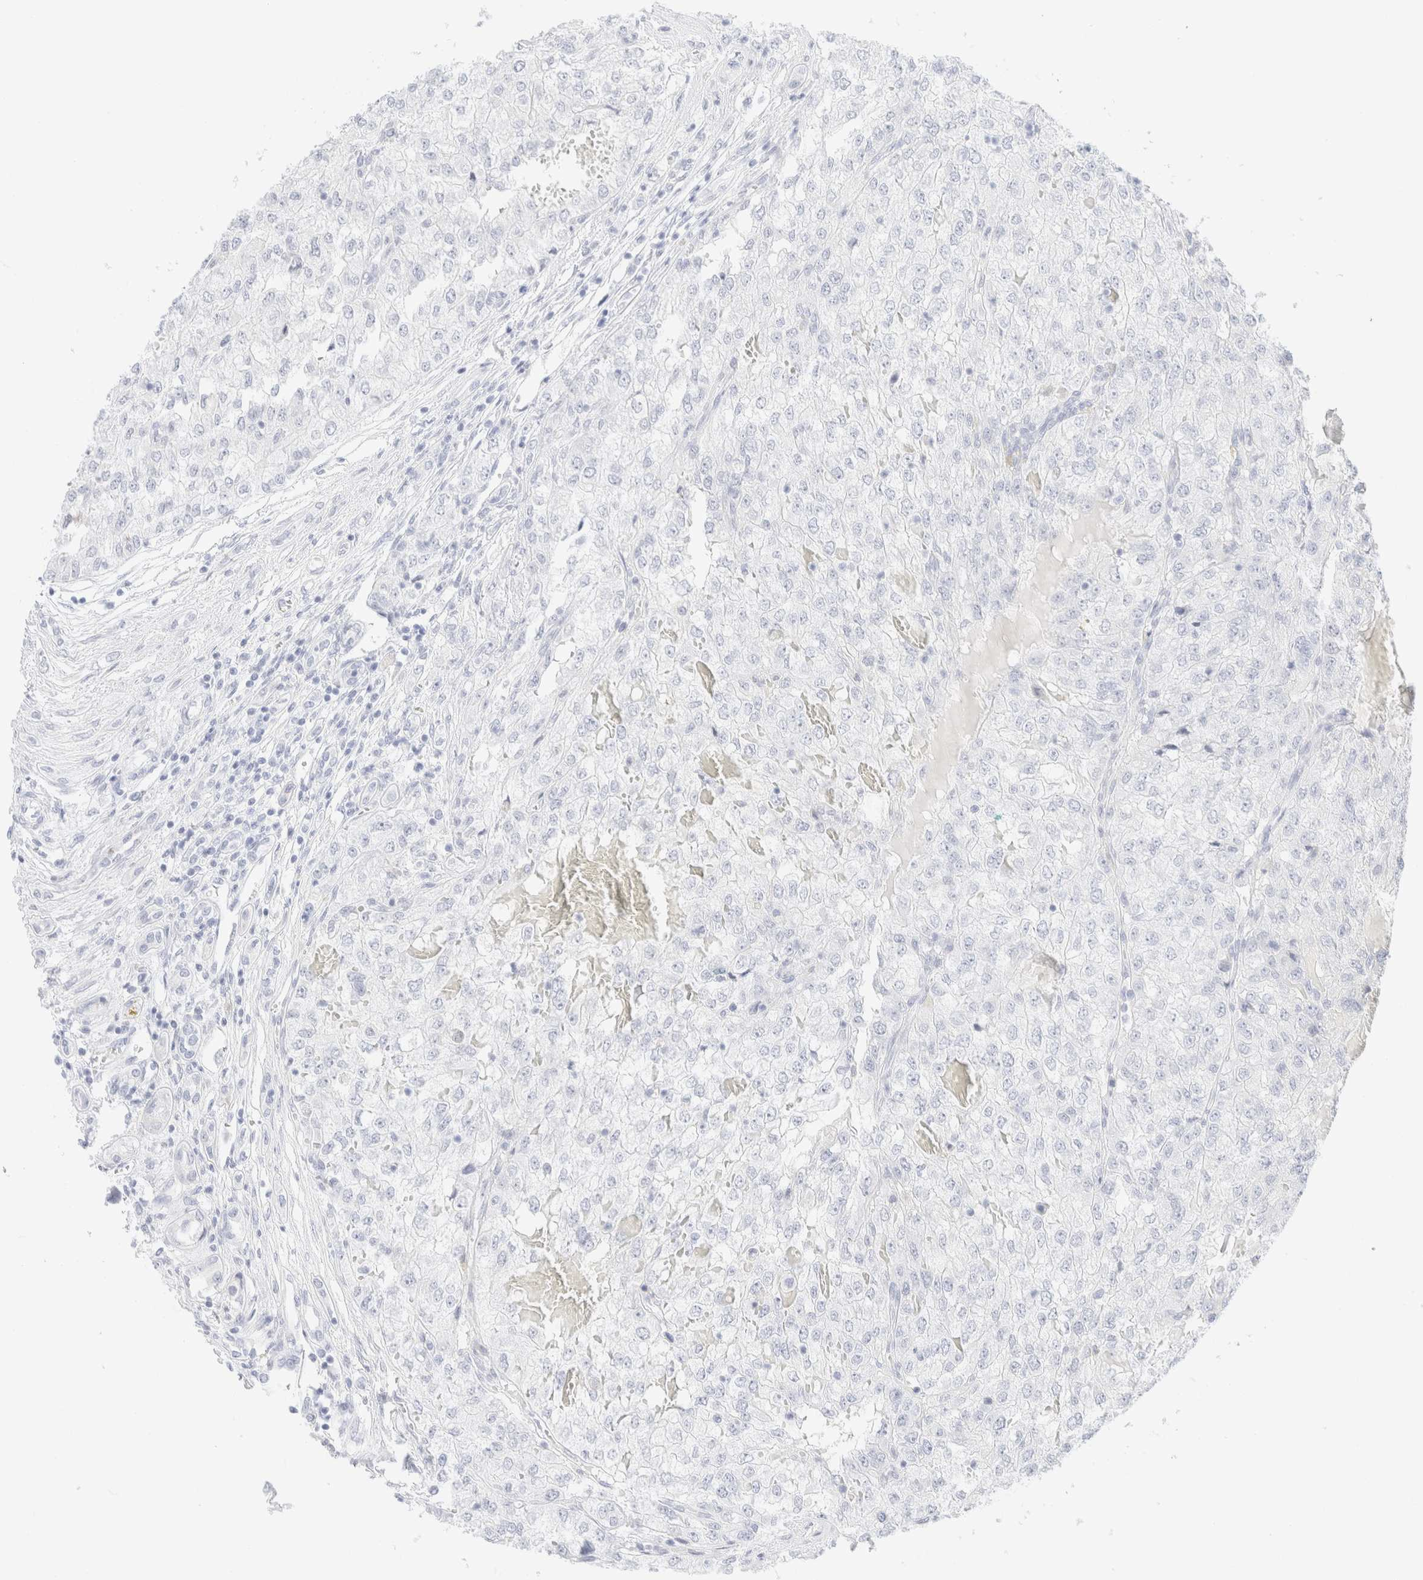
{"staining": {"intensity": "negative", "quantity": "none", "location": "none"}, "tissue": "renal cancer", "cell_type": "Tumor cells", "image_type": "cancer", "snomed": [{"axis": "morphology", "description": "Adenocarcinoma, NOS"}, {"axis": "topography", "description": "Kidney"}], "caption": "Immunohistochemical staining of adenocarcinoma (renal) displays no significant expression in tumor cells. (DAB (3,3'-diaminobenzidine) immunohistochemistry visualized using brightfield microscopy, high magnification).", "gene": "KRT15", "patient": {"sex": "female", "age": 54}}